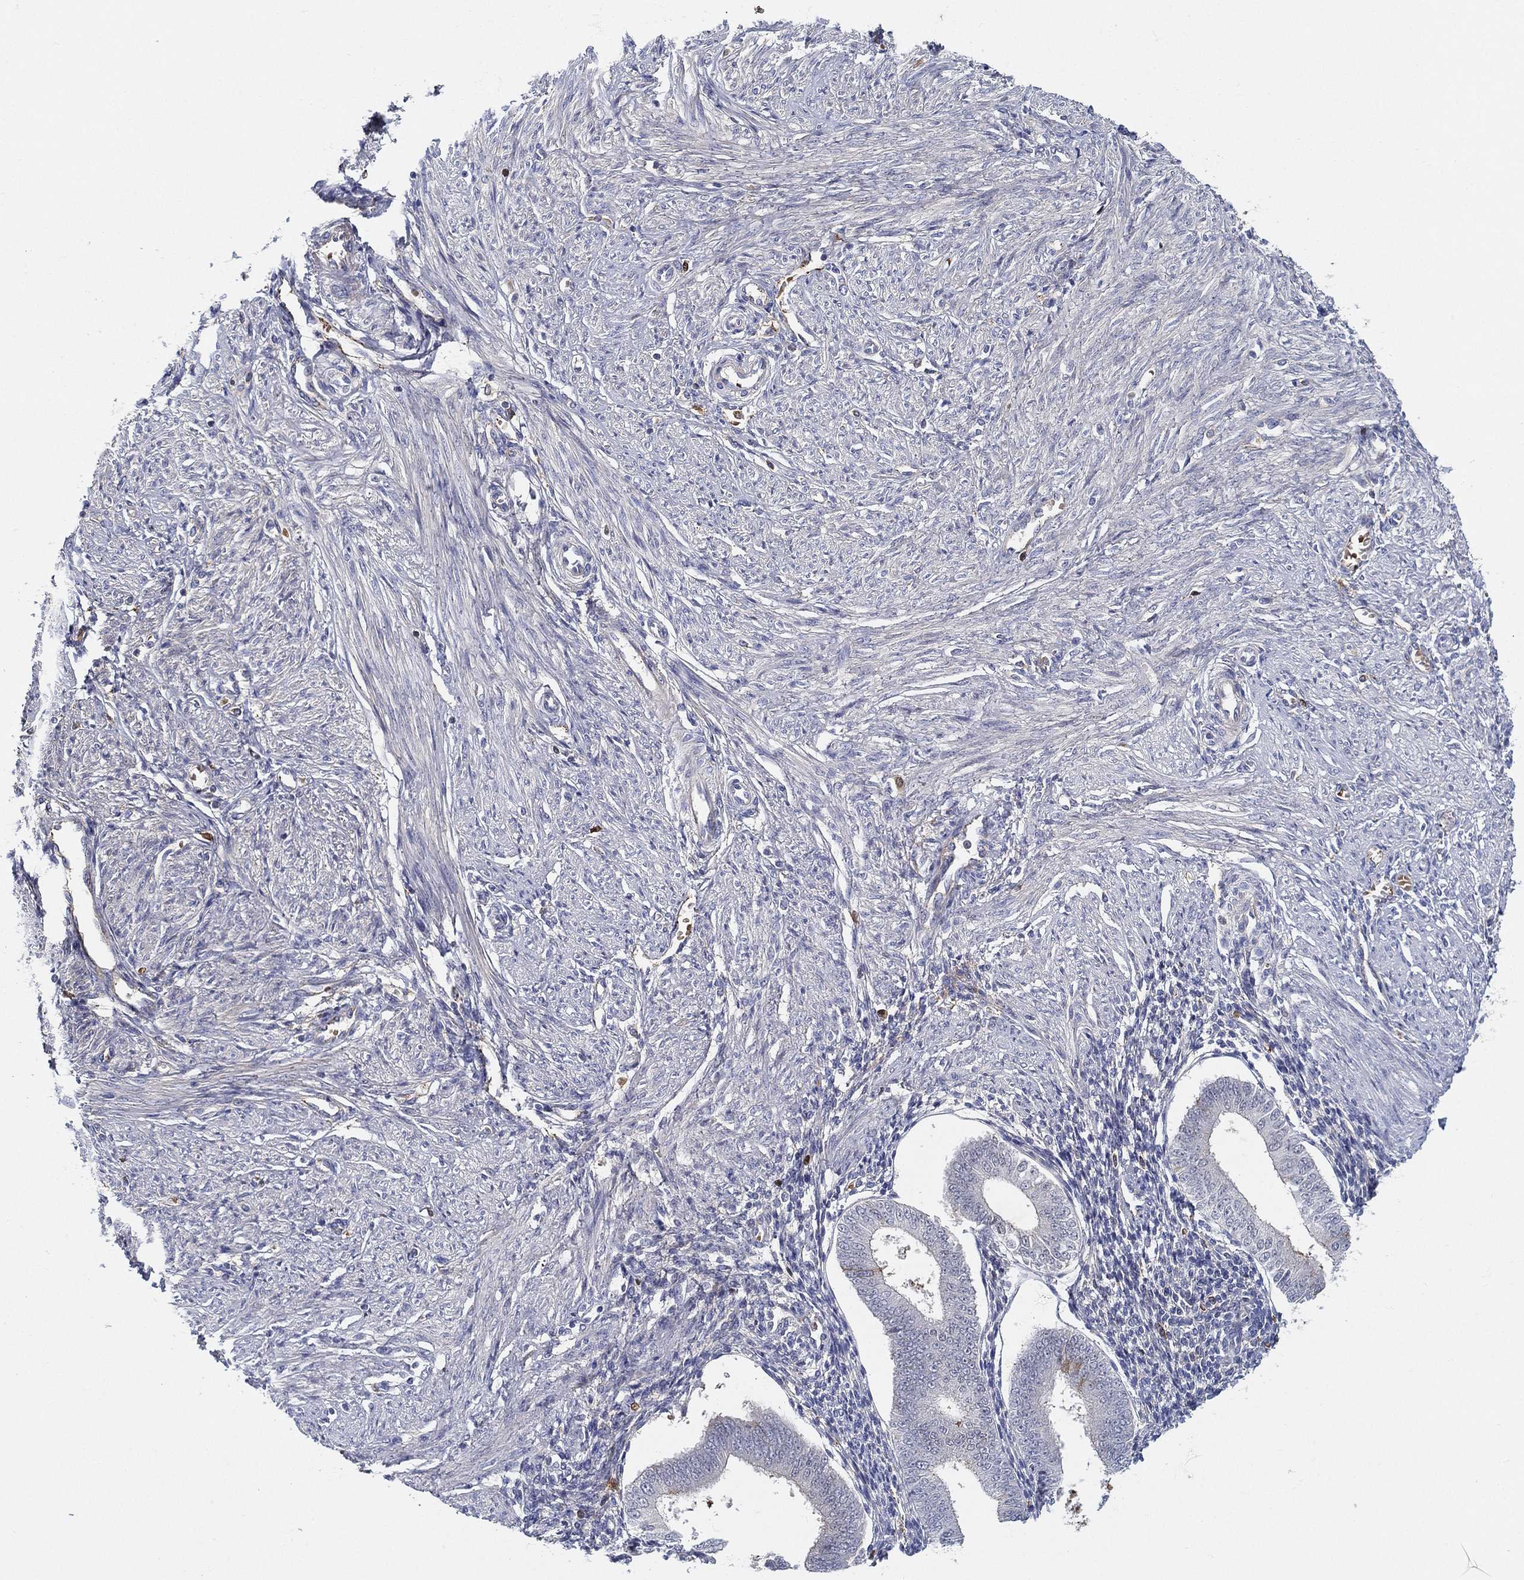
{"staining": {"intensity": "moderate", "quantity": "25%-75%", "location": "cytoplasmic/membranous"}, "tissue": "endometrium", "cell_type": "Cells in endometrial stroma", "image_type": "normal", "snomed": [{"axis": "morphology", "description": "Normal tissue, NOS"}, {"axis": "topography", "description": "Endometrium"}], "caption": "High-power microscopy captured an IHC histopathology image of unremarkable endometrium, revealing moderate cytoplasmic/membranous staining in approximately 25%-75% of cells in endometrial stroma.", "gene": "IFNB1", "patient": {"sex": "female", "age": 39}}